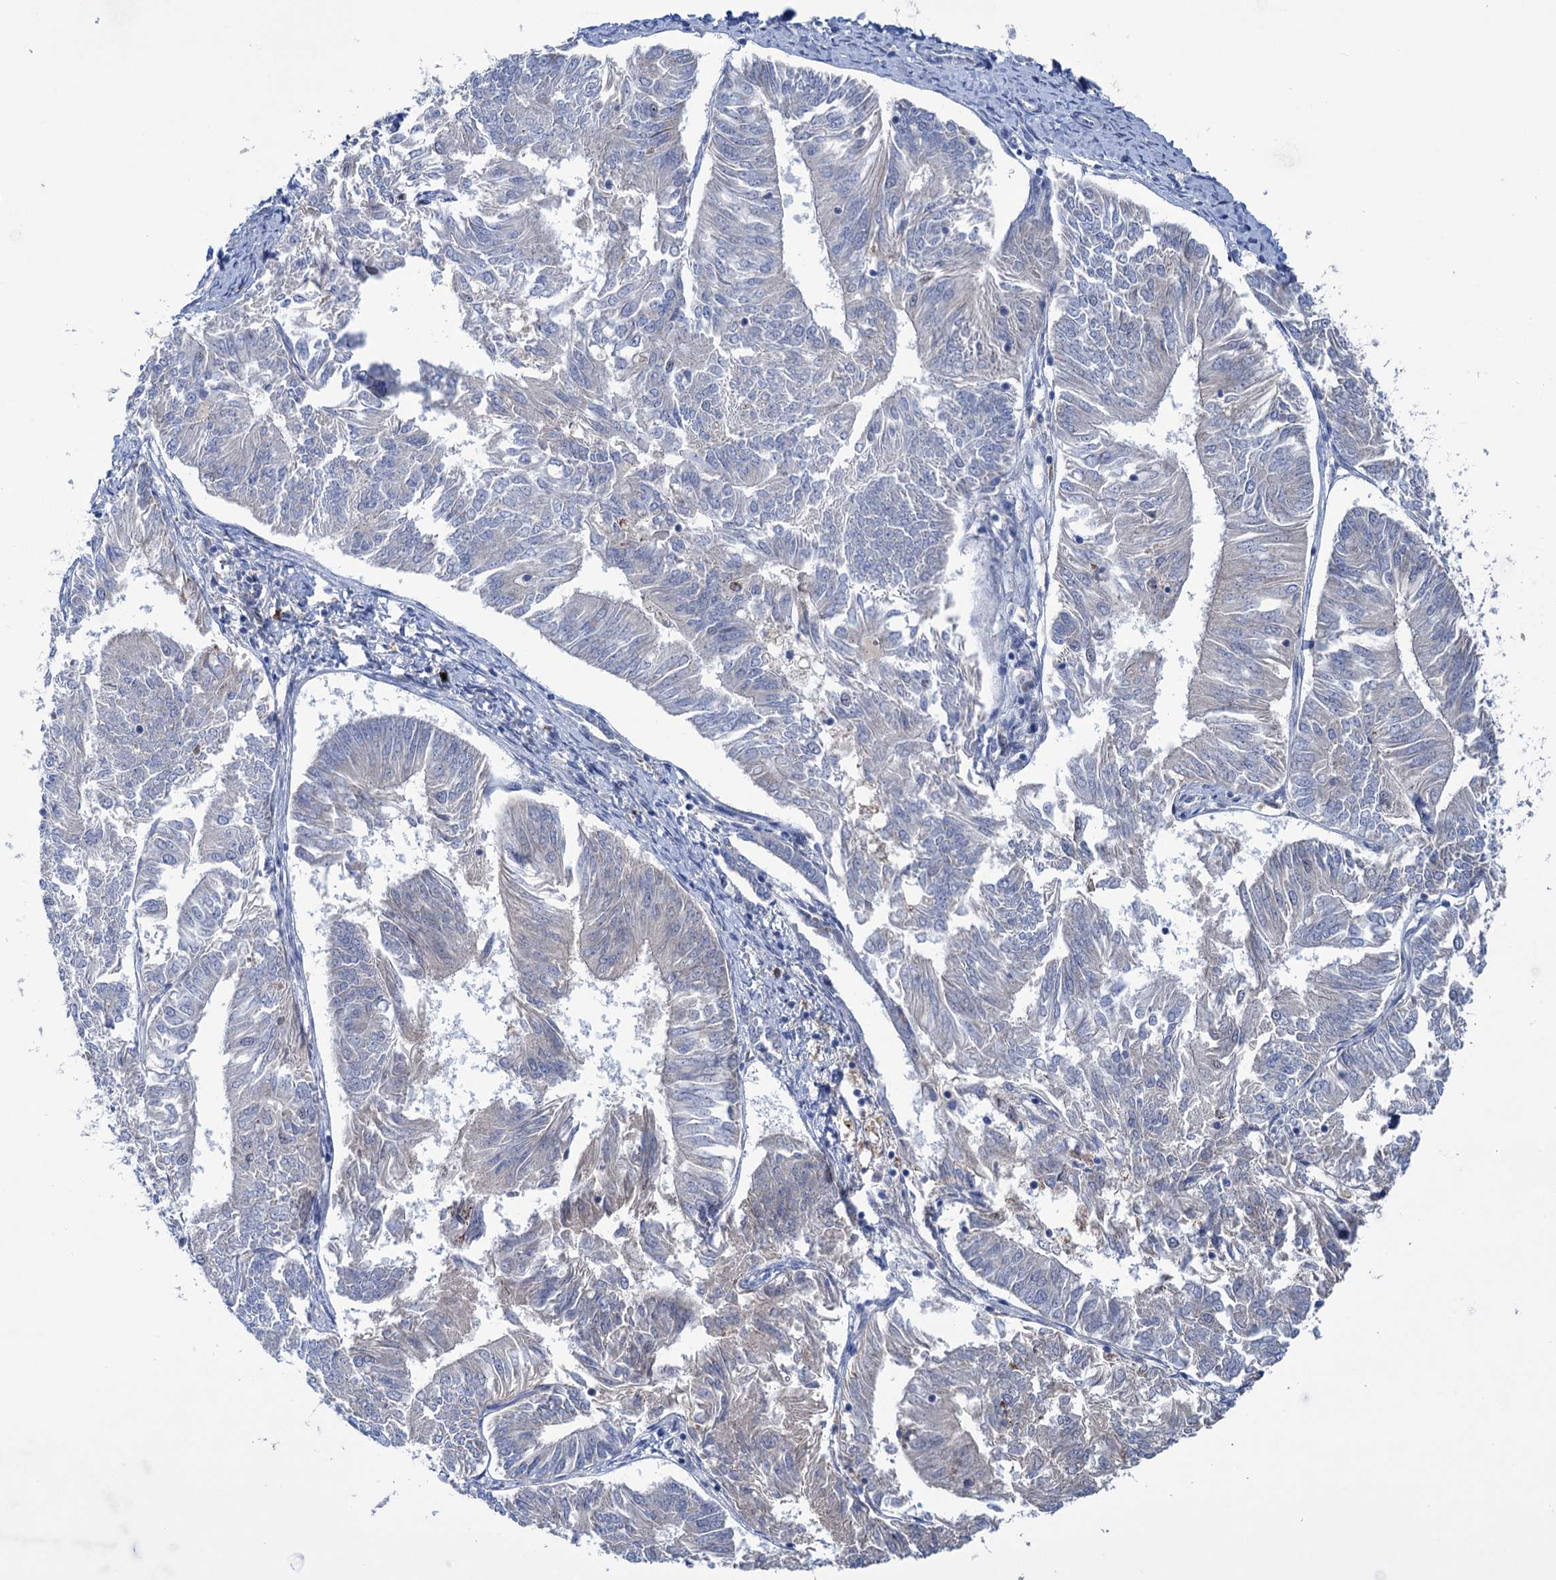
{"staining": {"intensity": "weak", "quantity": "<25%", "location": "cytoplasmic/membranous"}, "tissue": "endometrial cancer", "cell_type": "Tumor cells", "image_type": "cancer", "snomed": [{"axis": "morphology", "description": "Adenocarcinoma, NOS"}, {"axis": "topography", "description": "Endometrium"}], "caption": "IHC photomicrograph of neoplastic tissue: adenocarcinoma (endometrial) stained with DAB demonstrates no significant protein staining in tumor cells. The staining is performed using DAB (3,3'-diaminobenzidine) brown chromogen with nuclei counter-stained in using hematoxylin.", "gene": "LPIN1", "patient": {"sex": "female", "age": 58}}